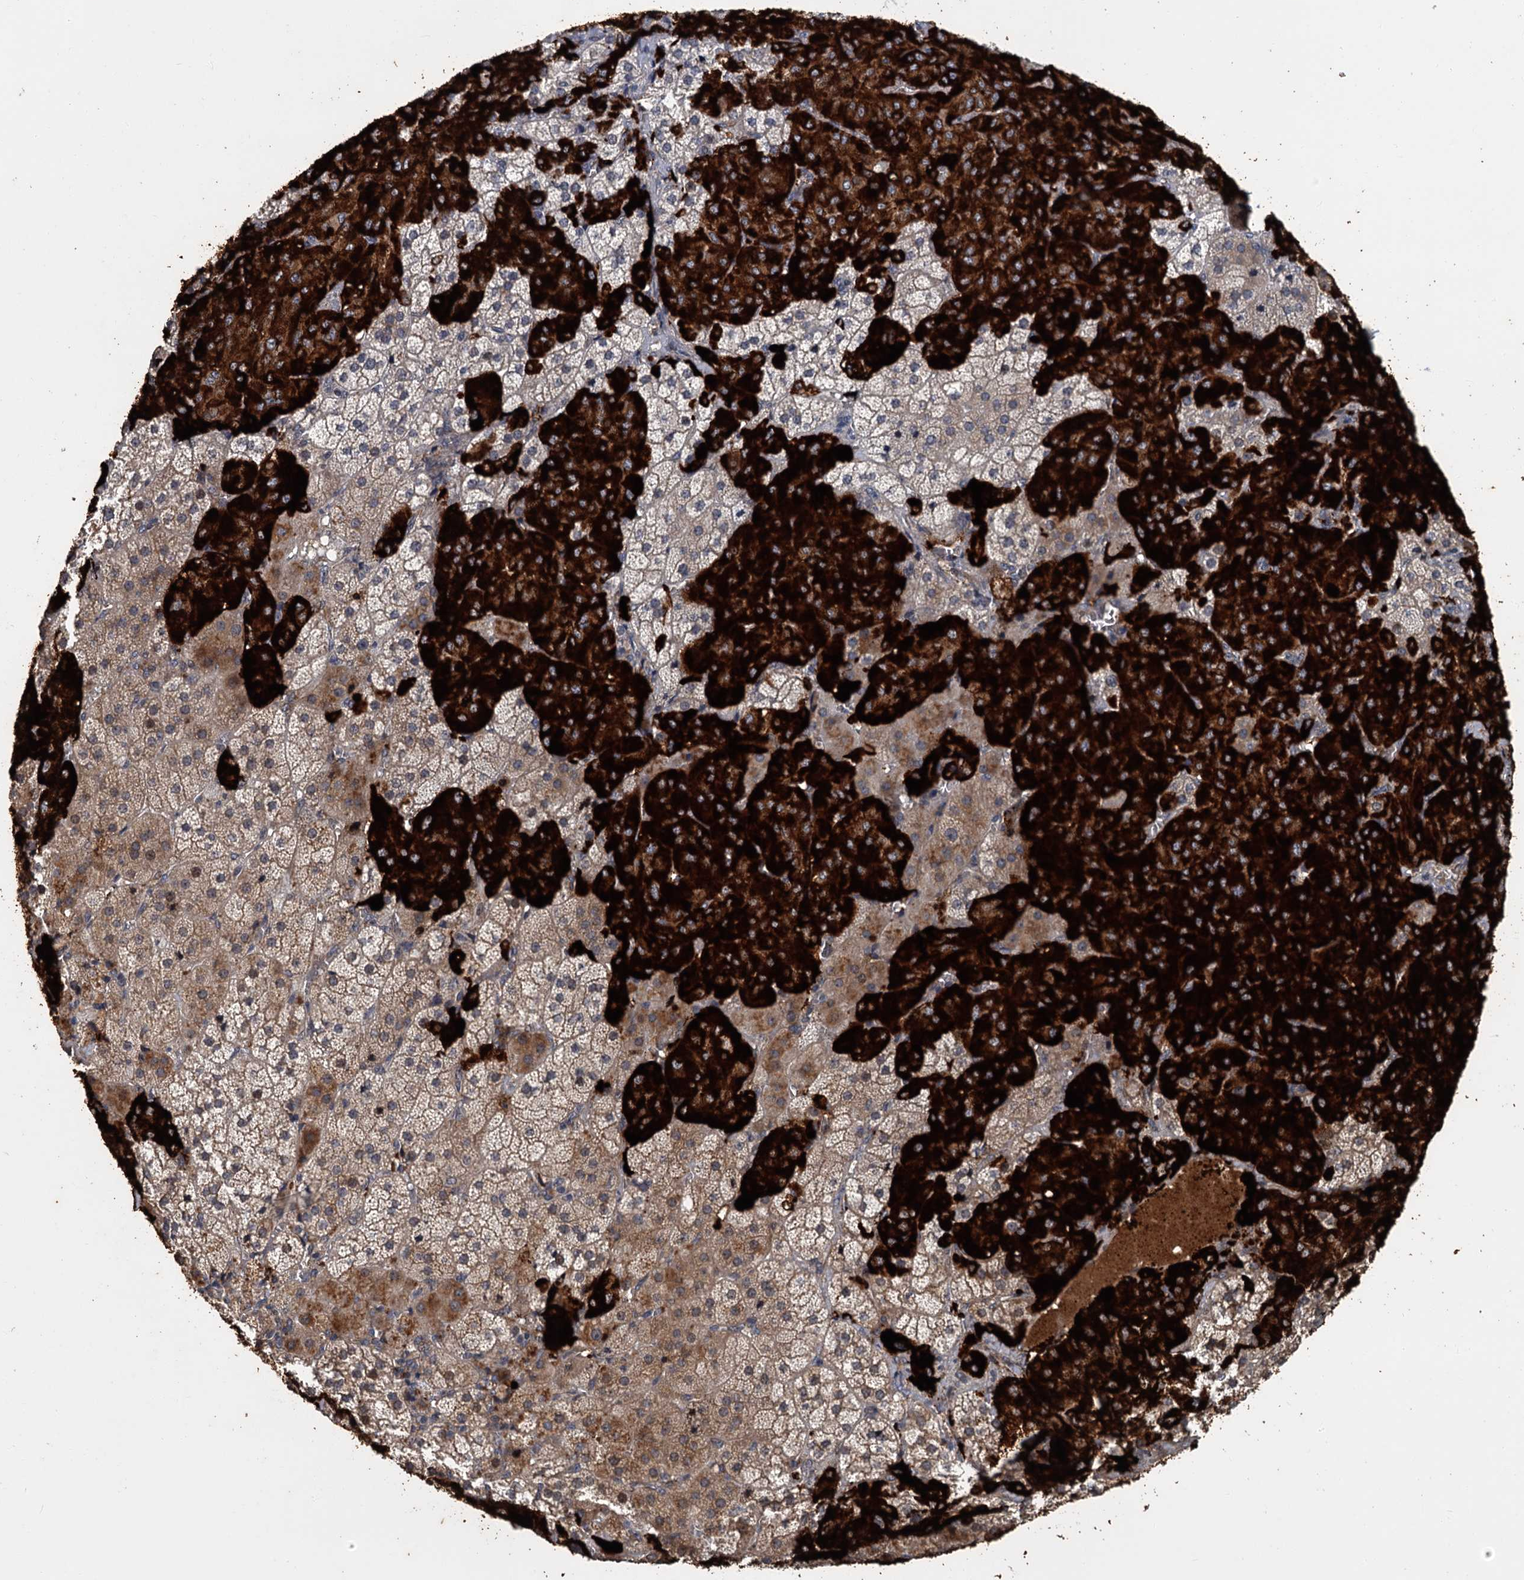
{"staining": {"intensity": "strong", "quantity": "25%-75%", "location": "cytoplasmic/membranous"}, "tissue": "adrenal gland", "cell_type": "Glandular cells", "image_type": "normal", "snomed": [{"axis": "morphology", "description": "Normal tissue, NOS"}, {"axis": "topography", "description": "Adrenal gland"}], "caption": "Strong cytoplasmic/membranous protein expression is appreciated in approximately 25%-75% of glandular cells in adrenal gland. Using DAB (brown) and hematoxylin (blue) stains, captured at high magnification using brightfield microscopy.", "gene": "KANSL2", "patient": {"sex": "female", "age": 44}}